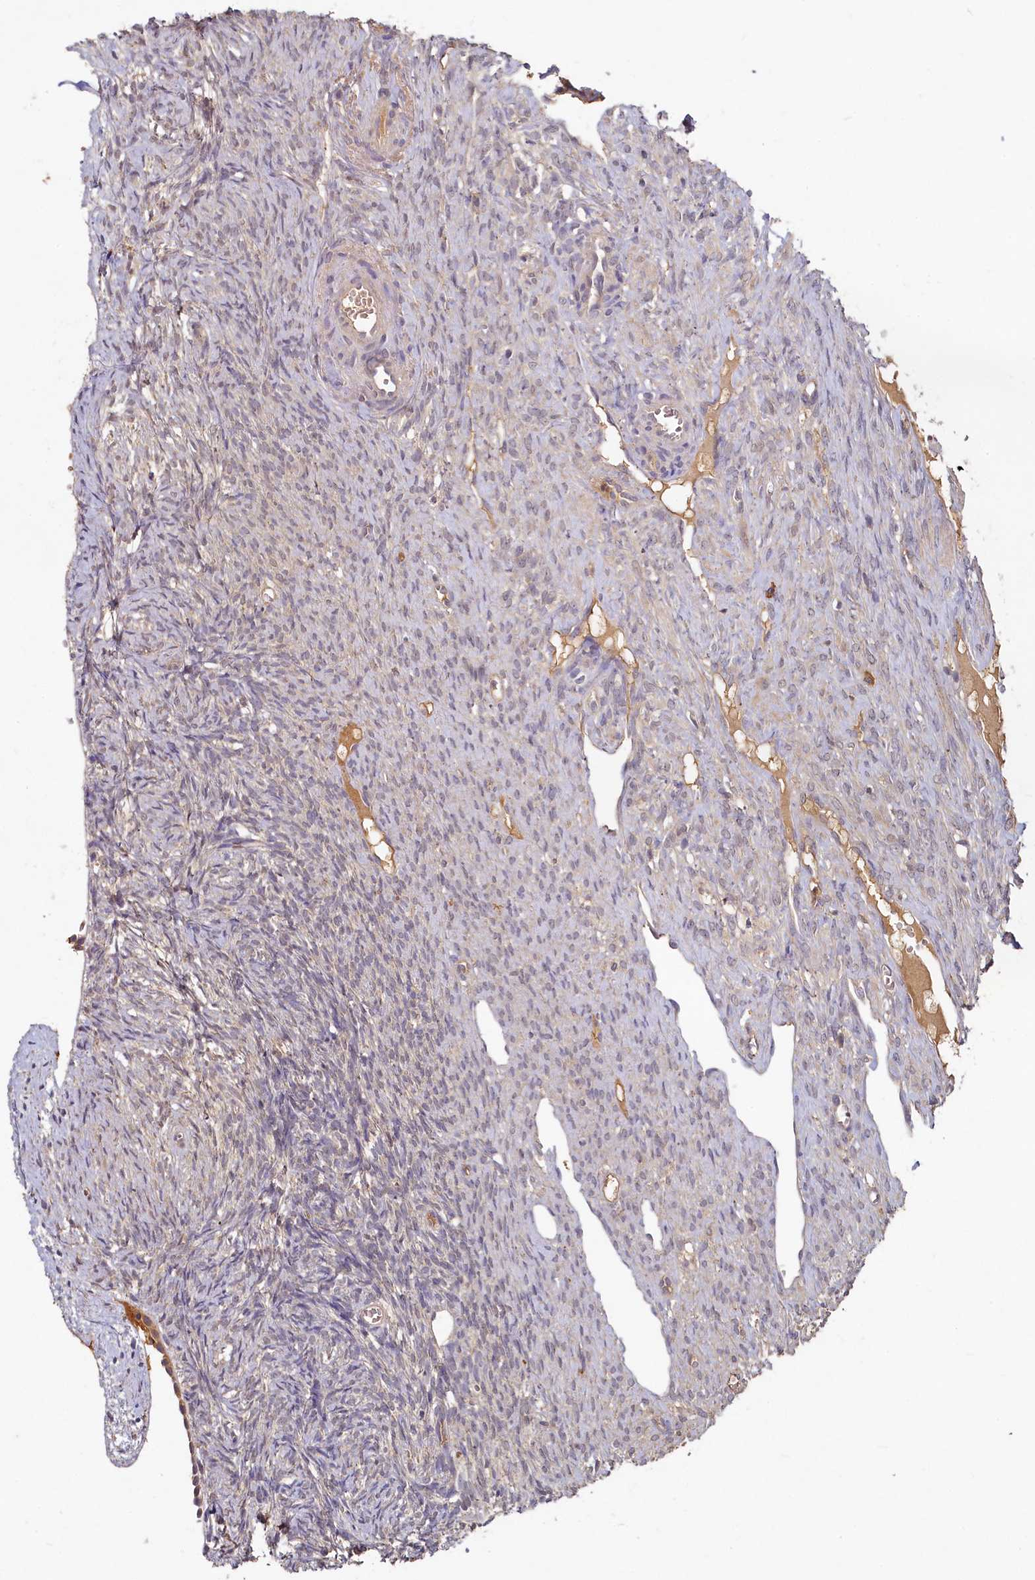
{"staining": {"intensity": "negative", "quantity": "none", "location": "none"}, "tissue": "ovary", "cell_type": "Ovarian stroma cells", "image_type": "normal", "snomed": [{"axis": "morphology", "description": "Normal tissue, NOS"}, {"axis": "topography", "description": "Ovary"}], "caption": "Immunohistochemistry of benign human ovary exhibits no expression in ovarian stroma cells.", "gene": "HERC3", "patient": {"sex": "female", "age": 51}}